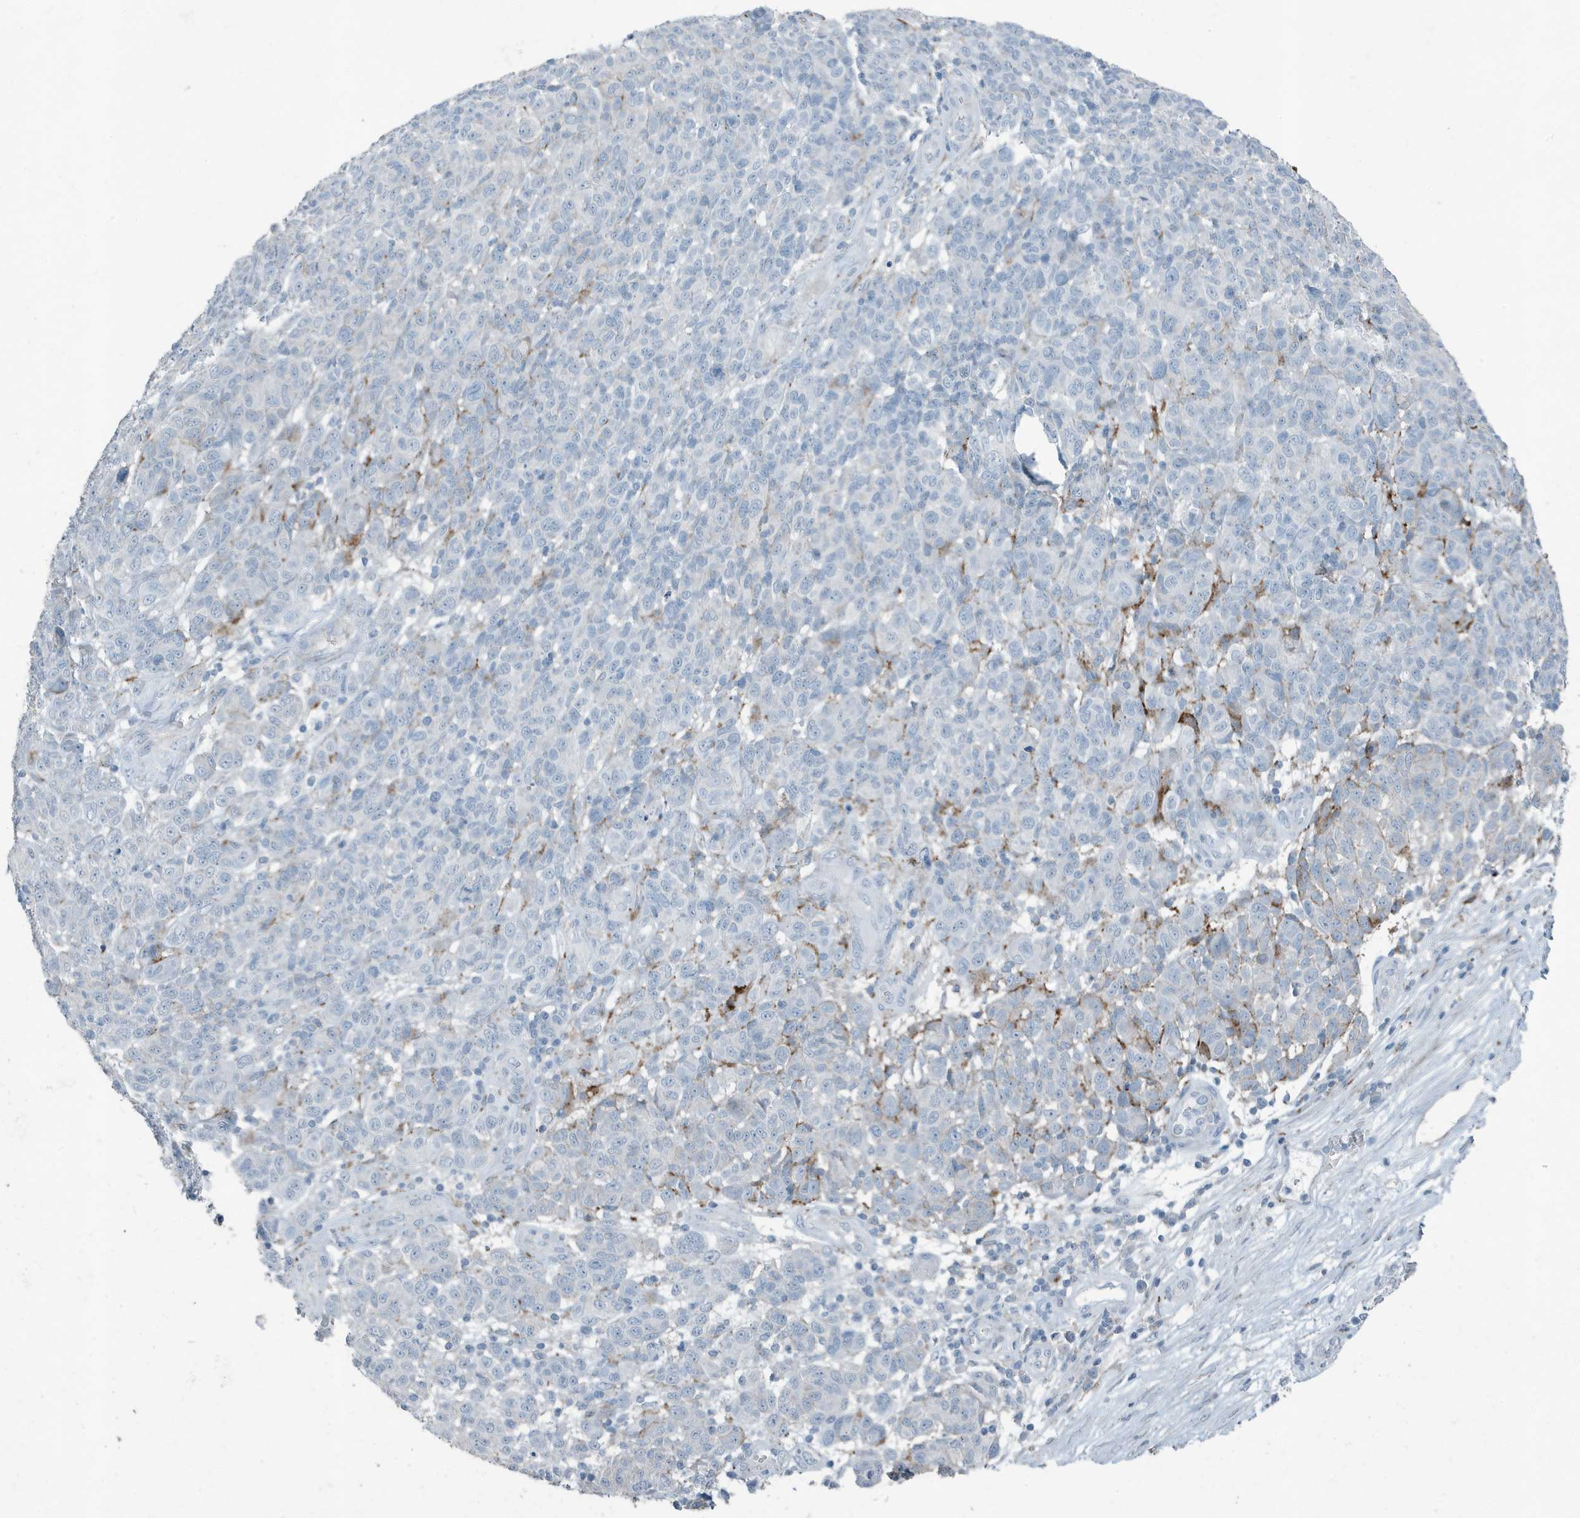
{"staining": {"intensity": "negative", "quantity": "none", "location": "none"}, "tissue": "melanoma", "cell_type": "Tumor cells", "image_type": "cancer", "snomed": [{"axis": "morphology", "description": "Malignant melanoma, NOS"}, {"axis": "topography", "description": "Skin"}], "caption": "Protein analysis of melanoma displays no significant expression in tumor cells.", "gene": "FAM162A", "patient": {"sex": "male", "age": 49}}